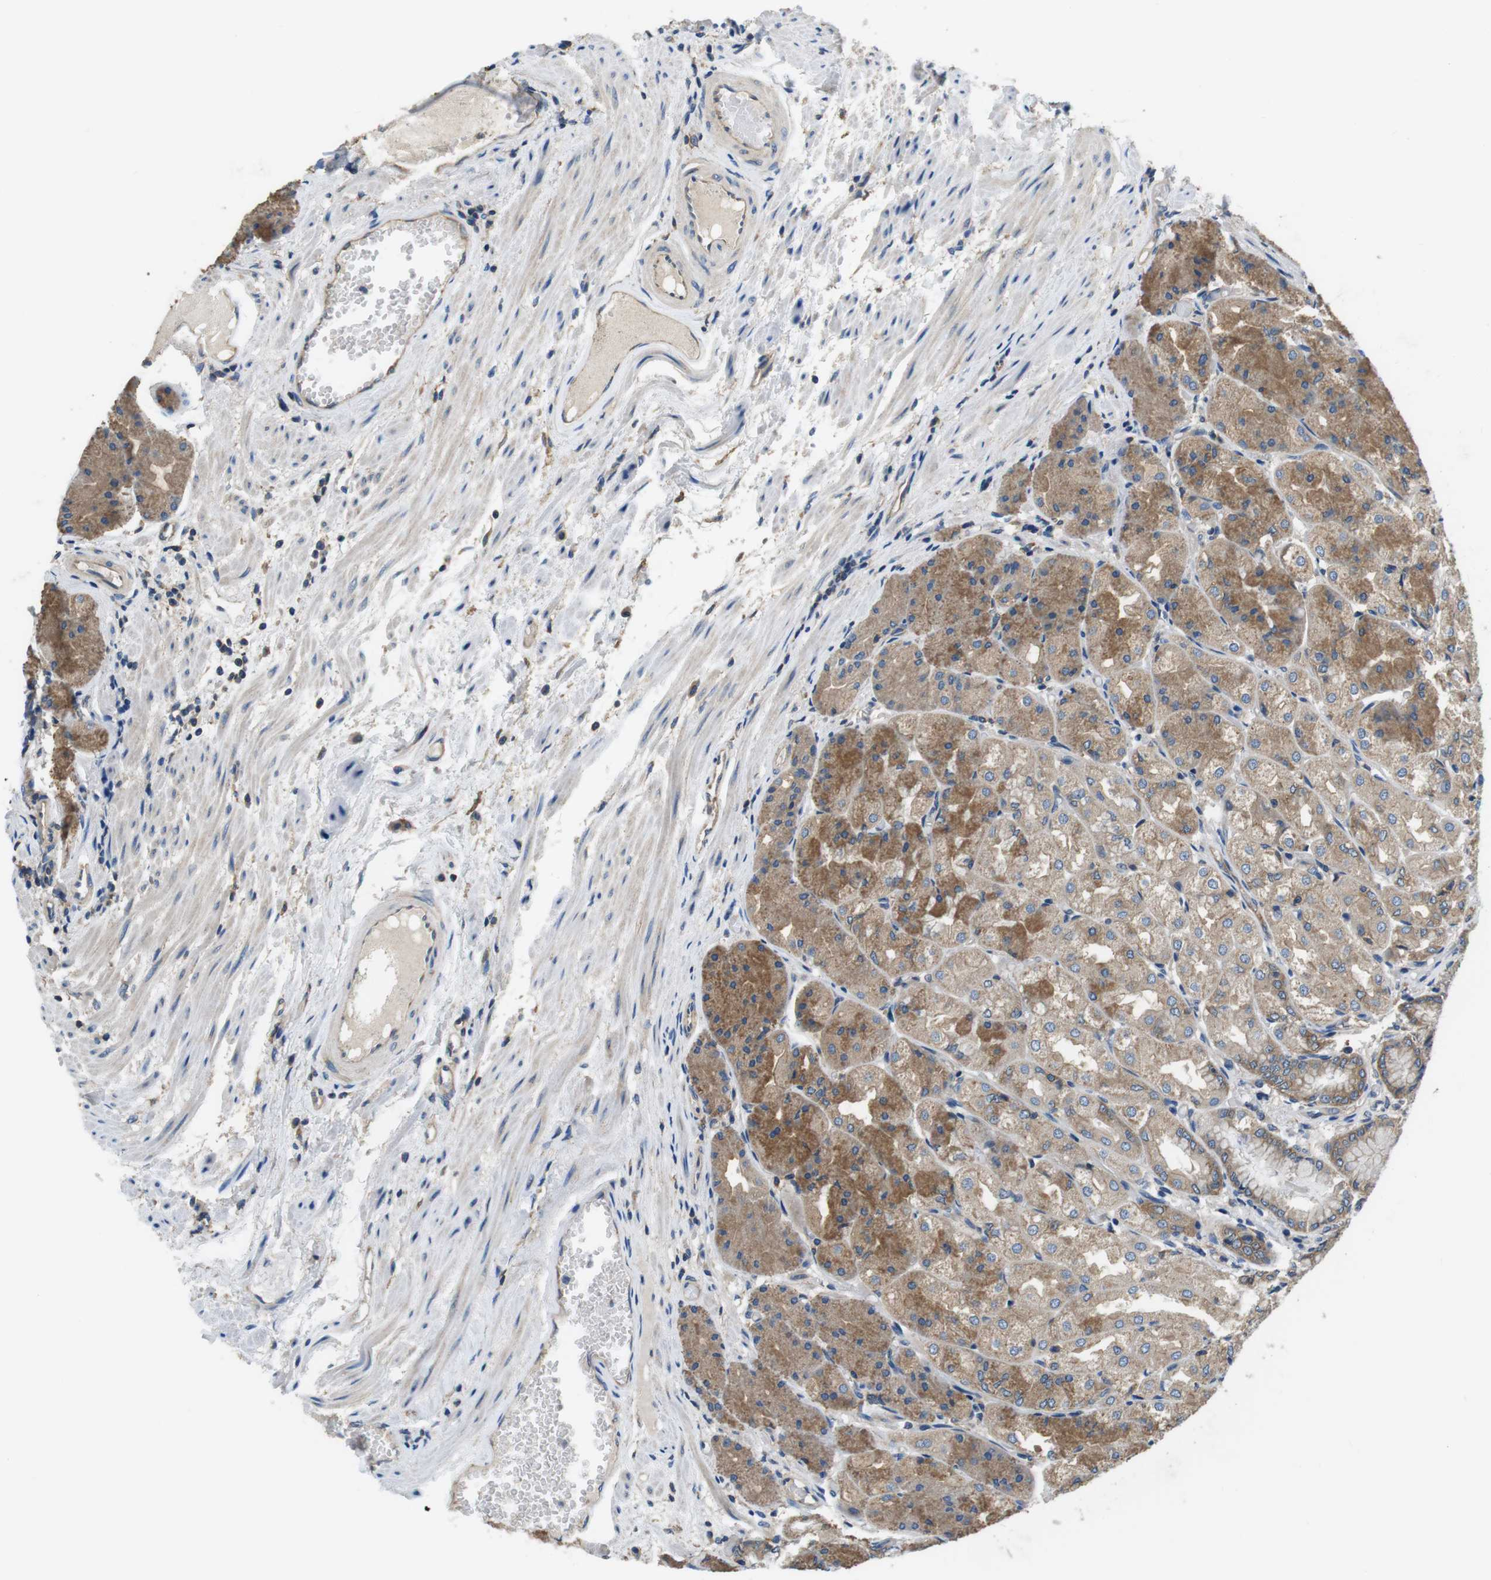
{"staining": {"intensity": "moderate", "quantity": ">75%", "location": "cytoplasmic/membranous"}, "tissue": "stomach", "cell_type": "Glandular cells", "image_type": "normal", "snomed": [{"axis": "morphology", "description": "Normal tissue, NOS"}, {"axis": "topography", "description": "Stomach, upper"}], "caption": "DAB (3,3'-diaminobenzidine) immunohistochemical staining of benign human stomach exhibits moderate cytoplasmic/membranous protein expression in about >75% of glandular cells.", "gene": "DENND4C", "patient": {"sex": "male", "age": 72}}